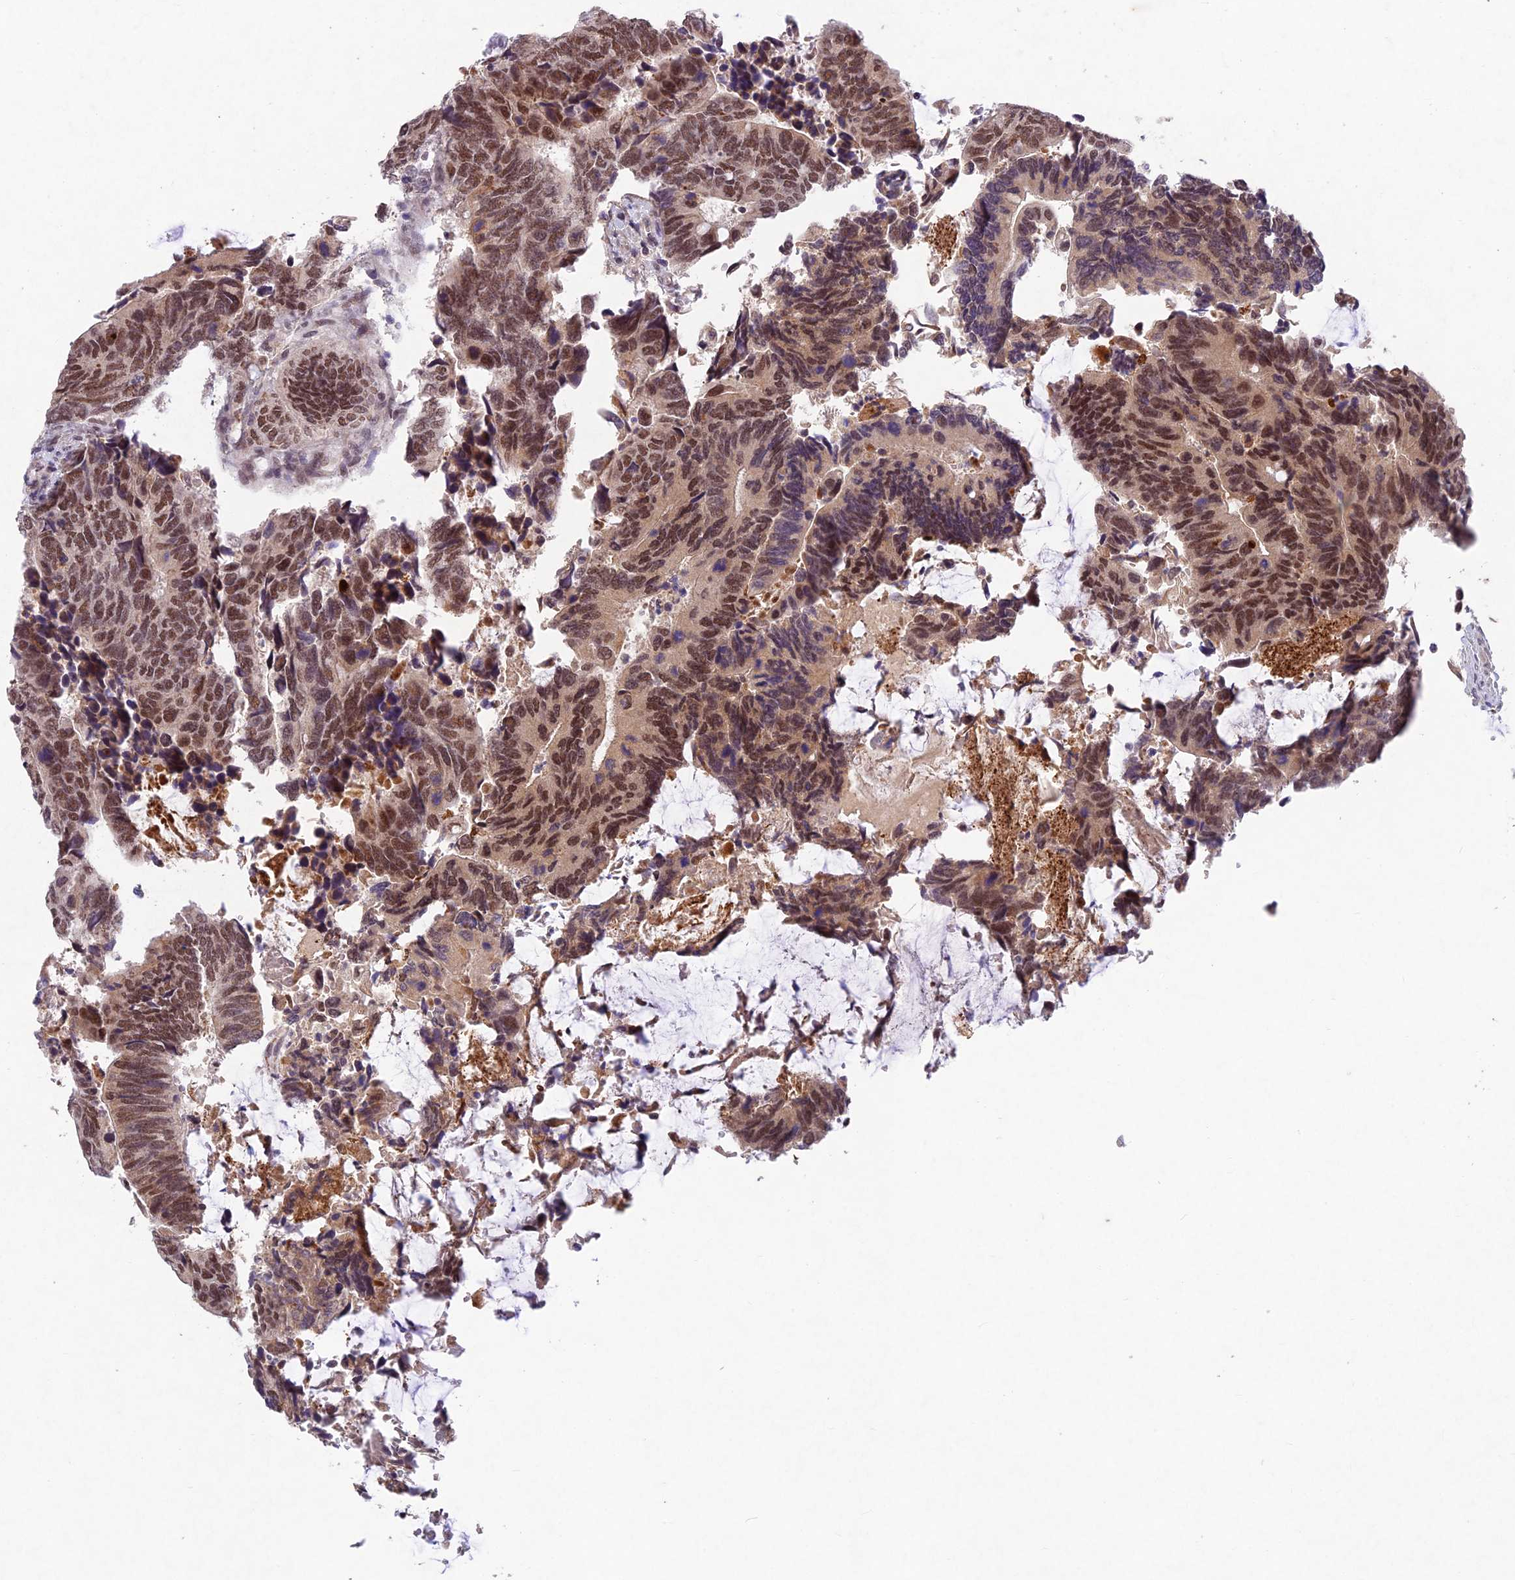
{"staining": {"intensity": "moderate", "quantity": ">75%", "location": "nuclear"}, "tissue": "colorectal cancer", "cell_type": "Tumor cells", "image_type": "cancer", "snomed": [{"axis": "morphology", "description": "Adenocarcinoma, NOS"}, {"axis": "topography", "description": "Colon"}], "caption": "Adenocarcinoma (colorectal) stained for a protein exhibits moderate nuclear positivity in tumor cells.", "gene": "RAVER1", "patient": {"sex": "male", "age": 87}}